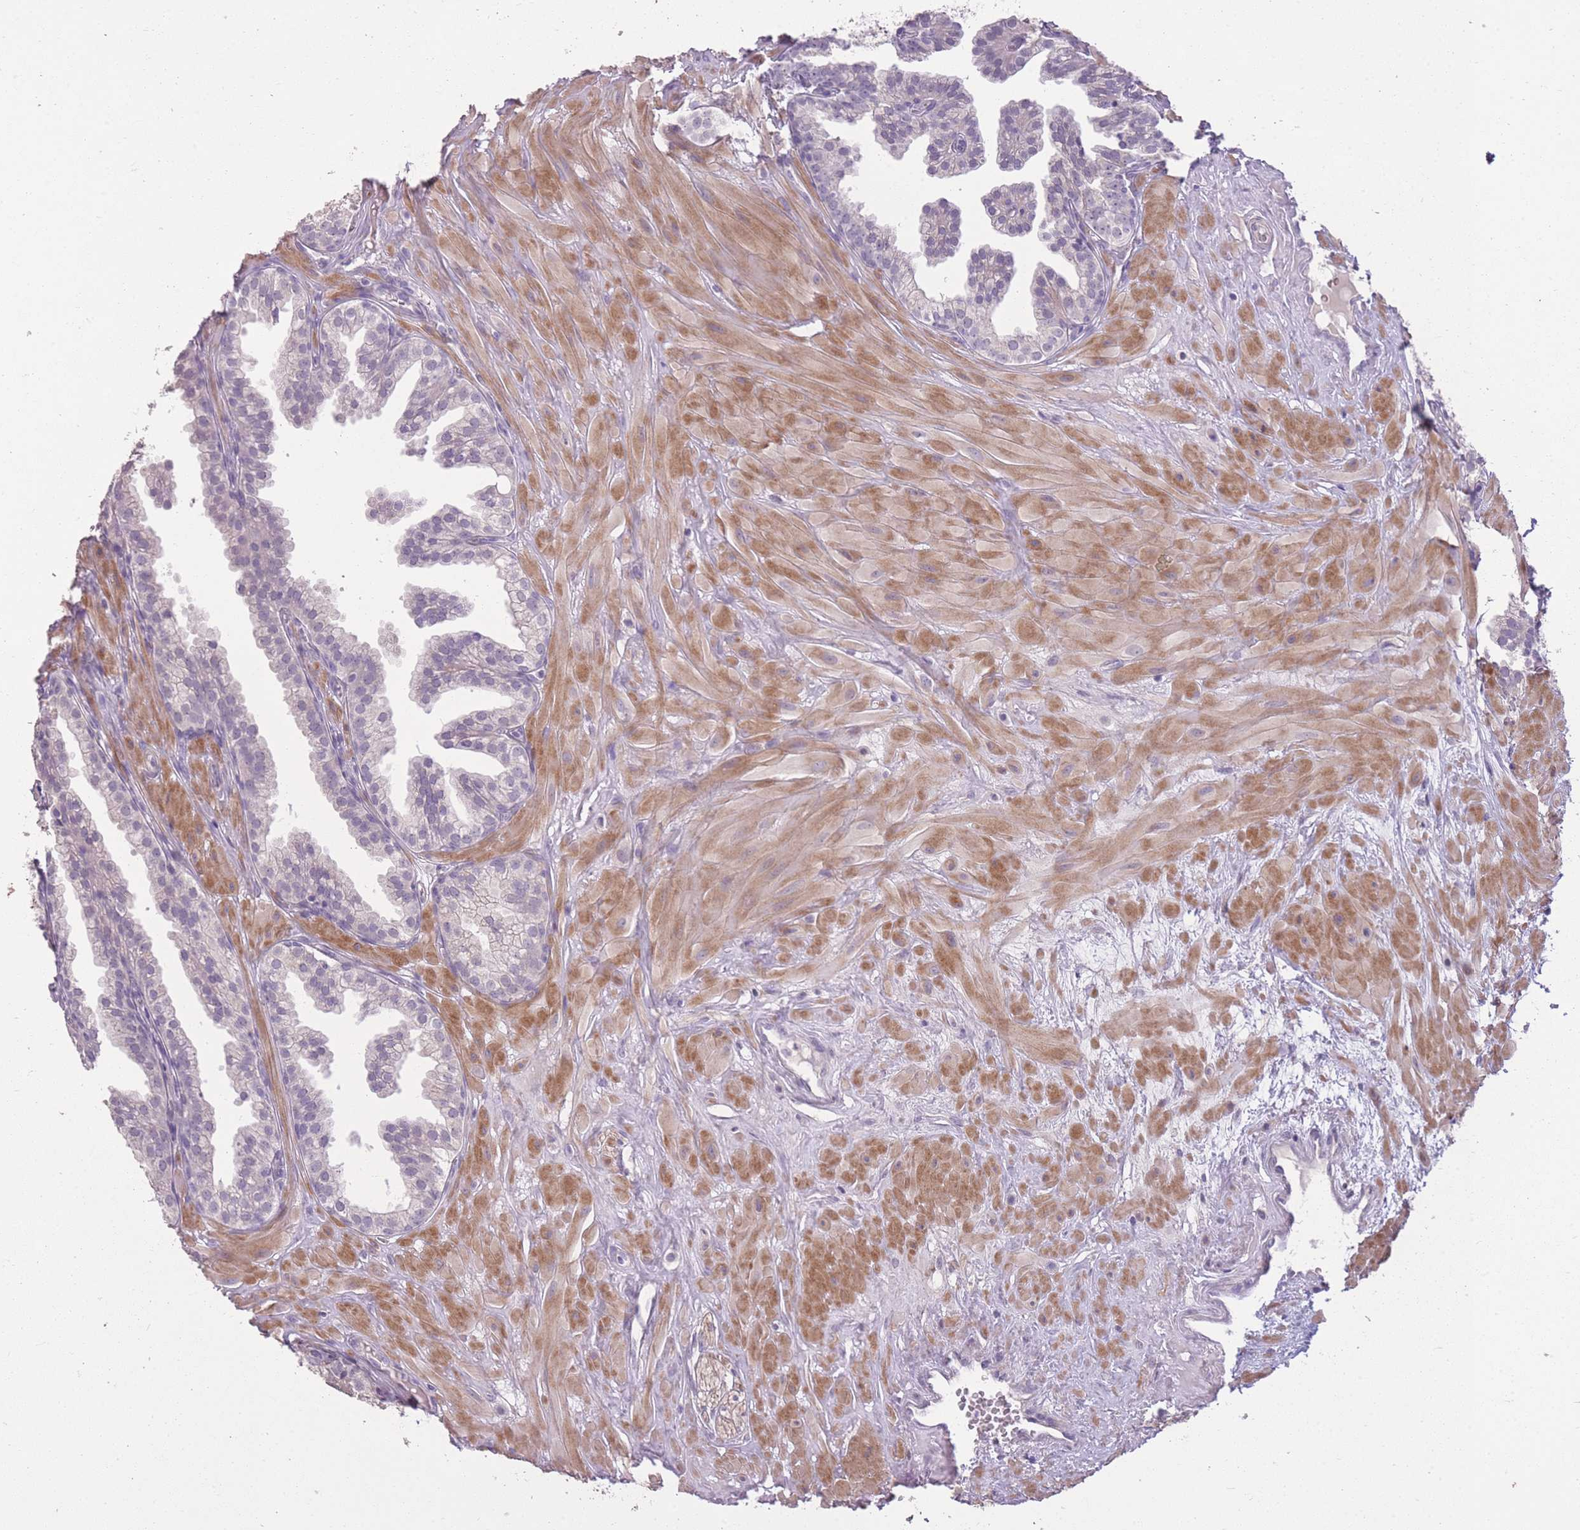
{"staining": {"intensity": "negative", "quantity": "none", "location": "none"}, "tissue": "prostate", "cell_type": "Glandular cells", "image_type": "normal", "snomed": [{"axis": "morphology", "description": "Normal tissue, NOS"}, {"axis": "topography", "description": "Prostate"}, {"axis": "topography", "description": "Peripheral nerve tissue"}], "caption": "DAB (3,3'-diaminobenzidine) immunohistochemical staining of unremarkable human prostate shows no significant staining in glandular cells. (DAB (3,3'-diaminobenzidine) immunohistochemistry (IHC) with hematoxylin counter stain).", "gene": "ZBTB24", "patient": {"sex": "male", "age": 55}}